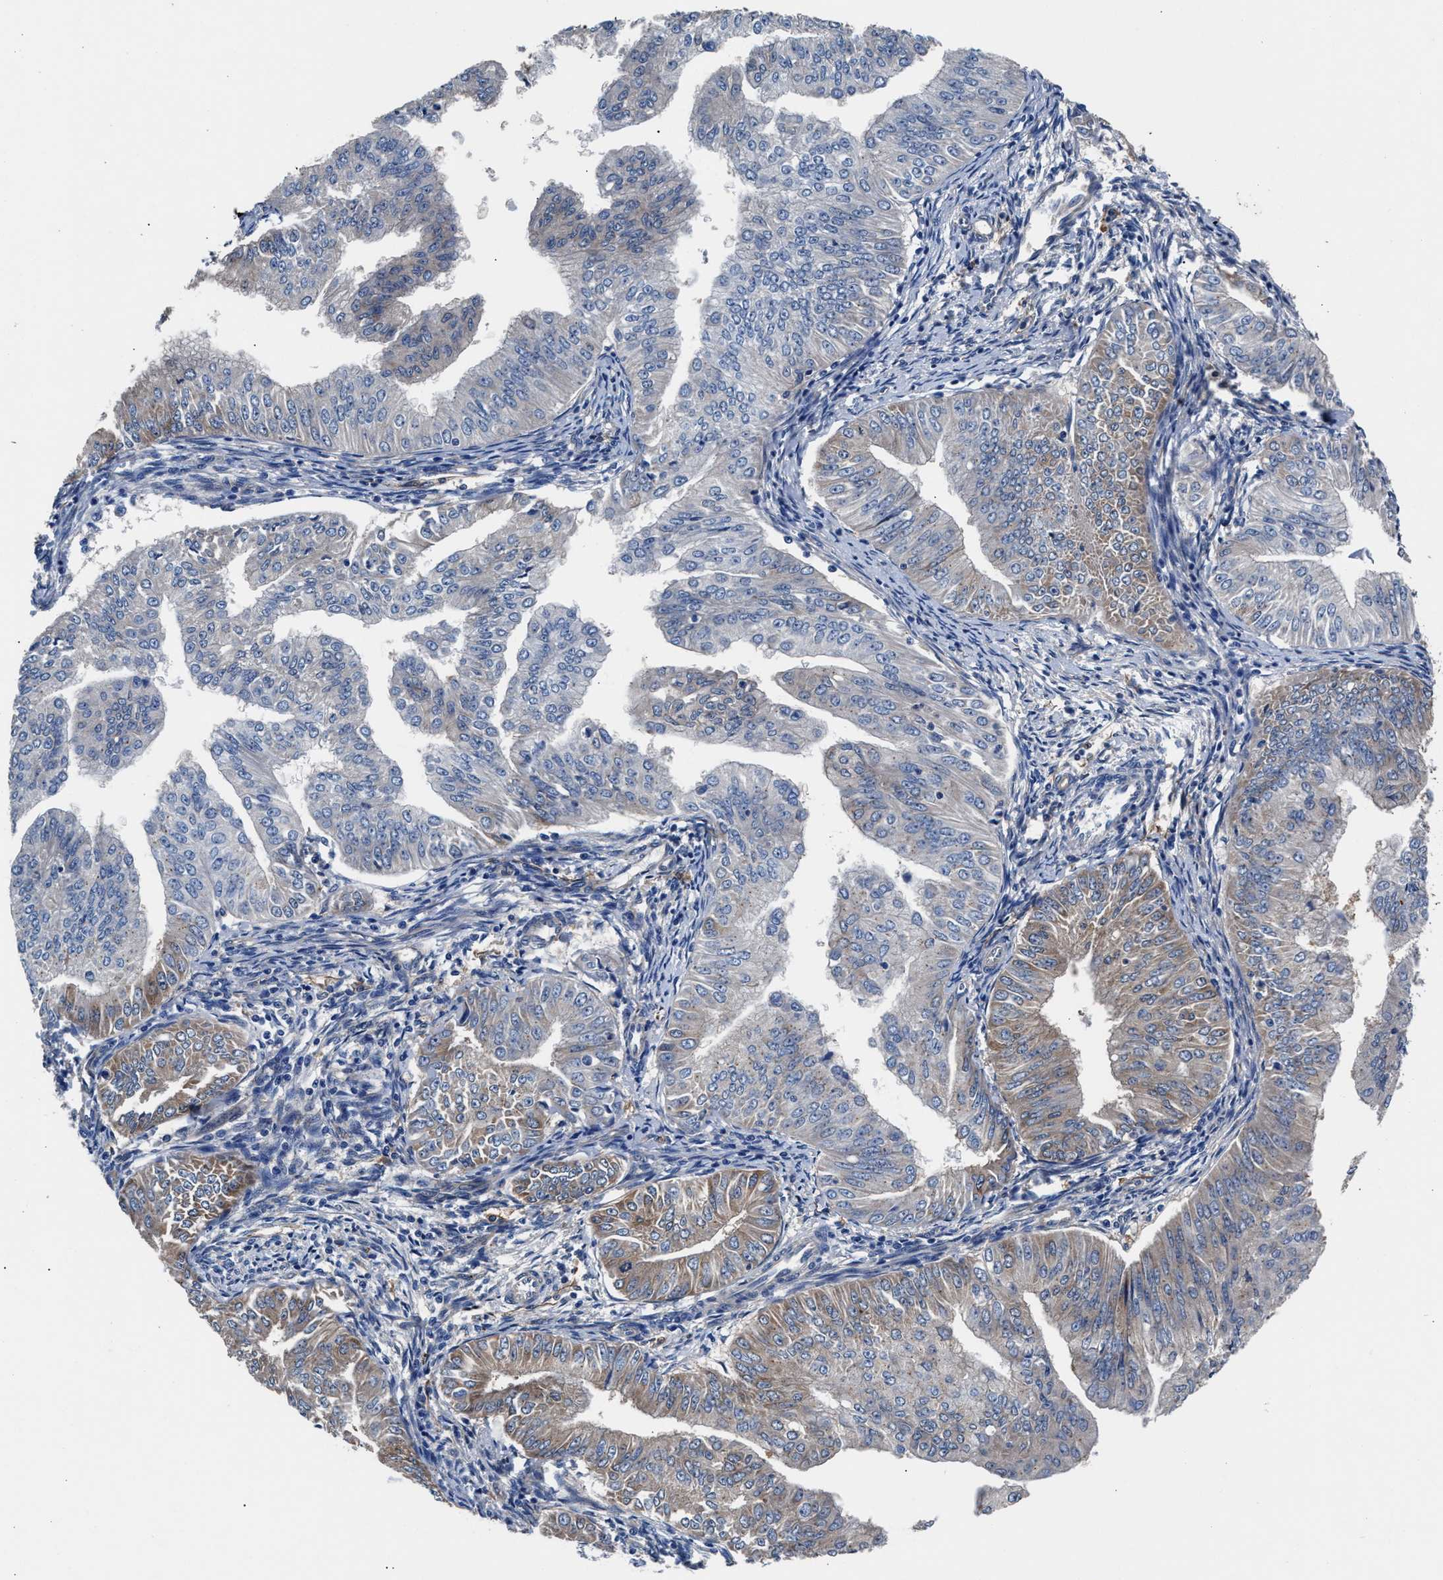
{"staining": {"intensity": "weak", "quantity": "<25%", "location": "cytoplasmic/membranous"}, "tissue": "endometrial cancer", "cell_type": "Tumor cells", "image_type": "cancer", "snomed": [{"axis": "morphology", "description": "Normal tissue, NOS"}, {"axis": "morphology", "description": "Adenocarcinoma, NOS"}, {"axis": "topography", "description": "Endometrium"}], "caption": "Endometrial cancer (adenocarcinoma) stained for a protein using immunohistochemistry shows no expression tumor cells.", "gene": "SH3GL1", "patient": {"sex": "female", "age": 53}}